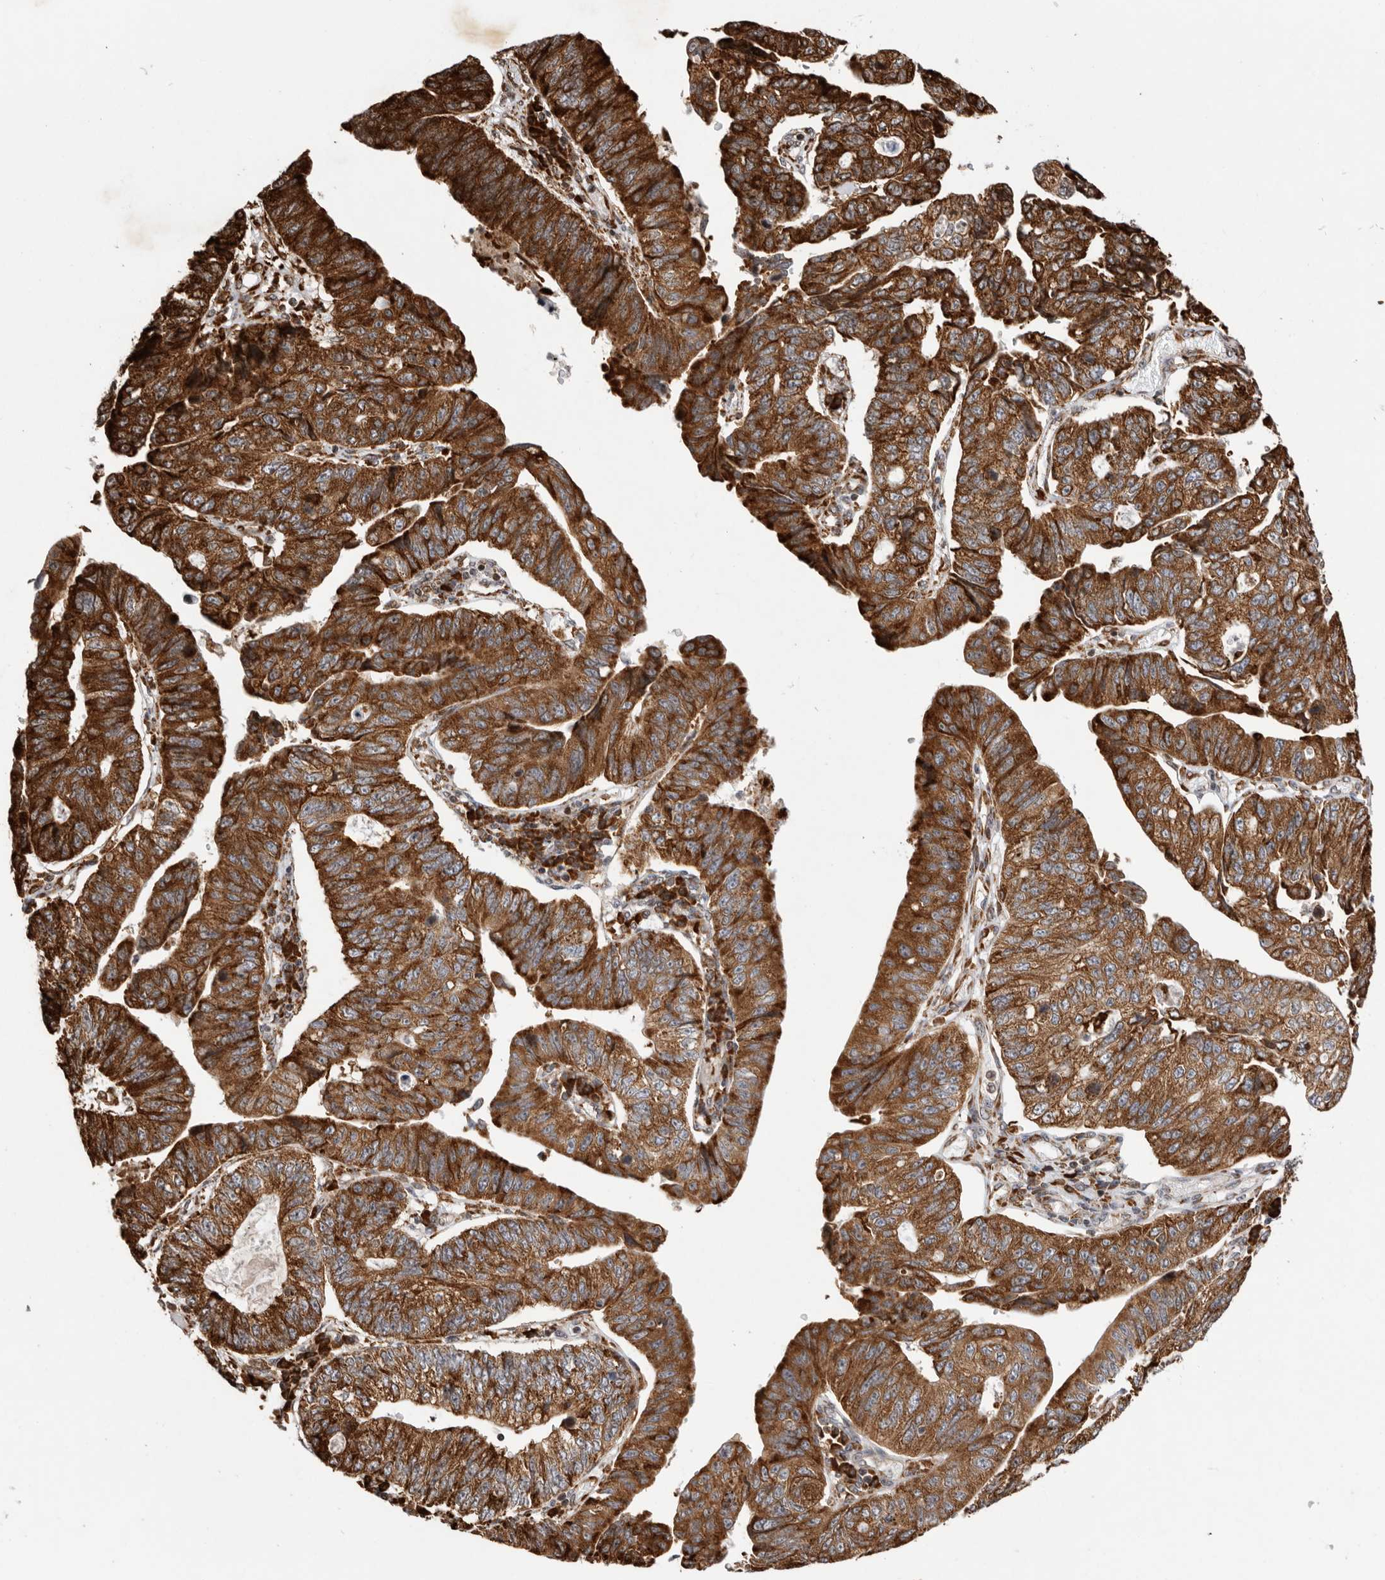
{"staining": {"intensity": "strong", "quantity": ">75%", "location": "cytoplasmic/membranous"}, "tissue": "stomach cancer", "cell_type": "Tumor cells", "image_type": "cancer", "snomed": [{"axis": "morphology", "description": "Adenocarcinoma, NOS"}, {"axis": "topography", "description": "Stomach"}], "caption": "Strong cytoplasmic/membranous expression for a protein is present in approximately >75% of tumor cells of stomach cancer (adenocarcinoma) using immunohistochemistry (IHC).", "gene": "FZD3", "patient": {"sex": "male", "age": 59}}